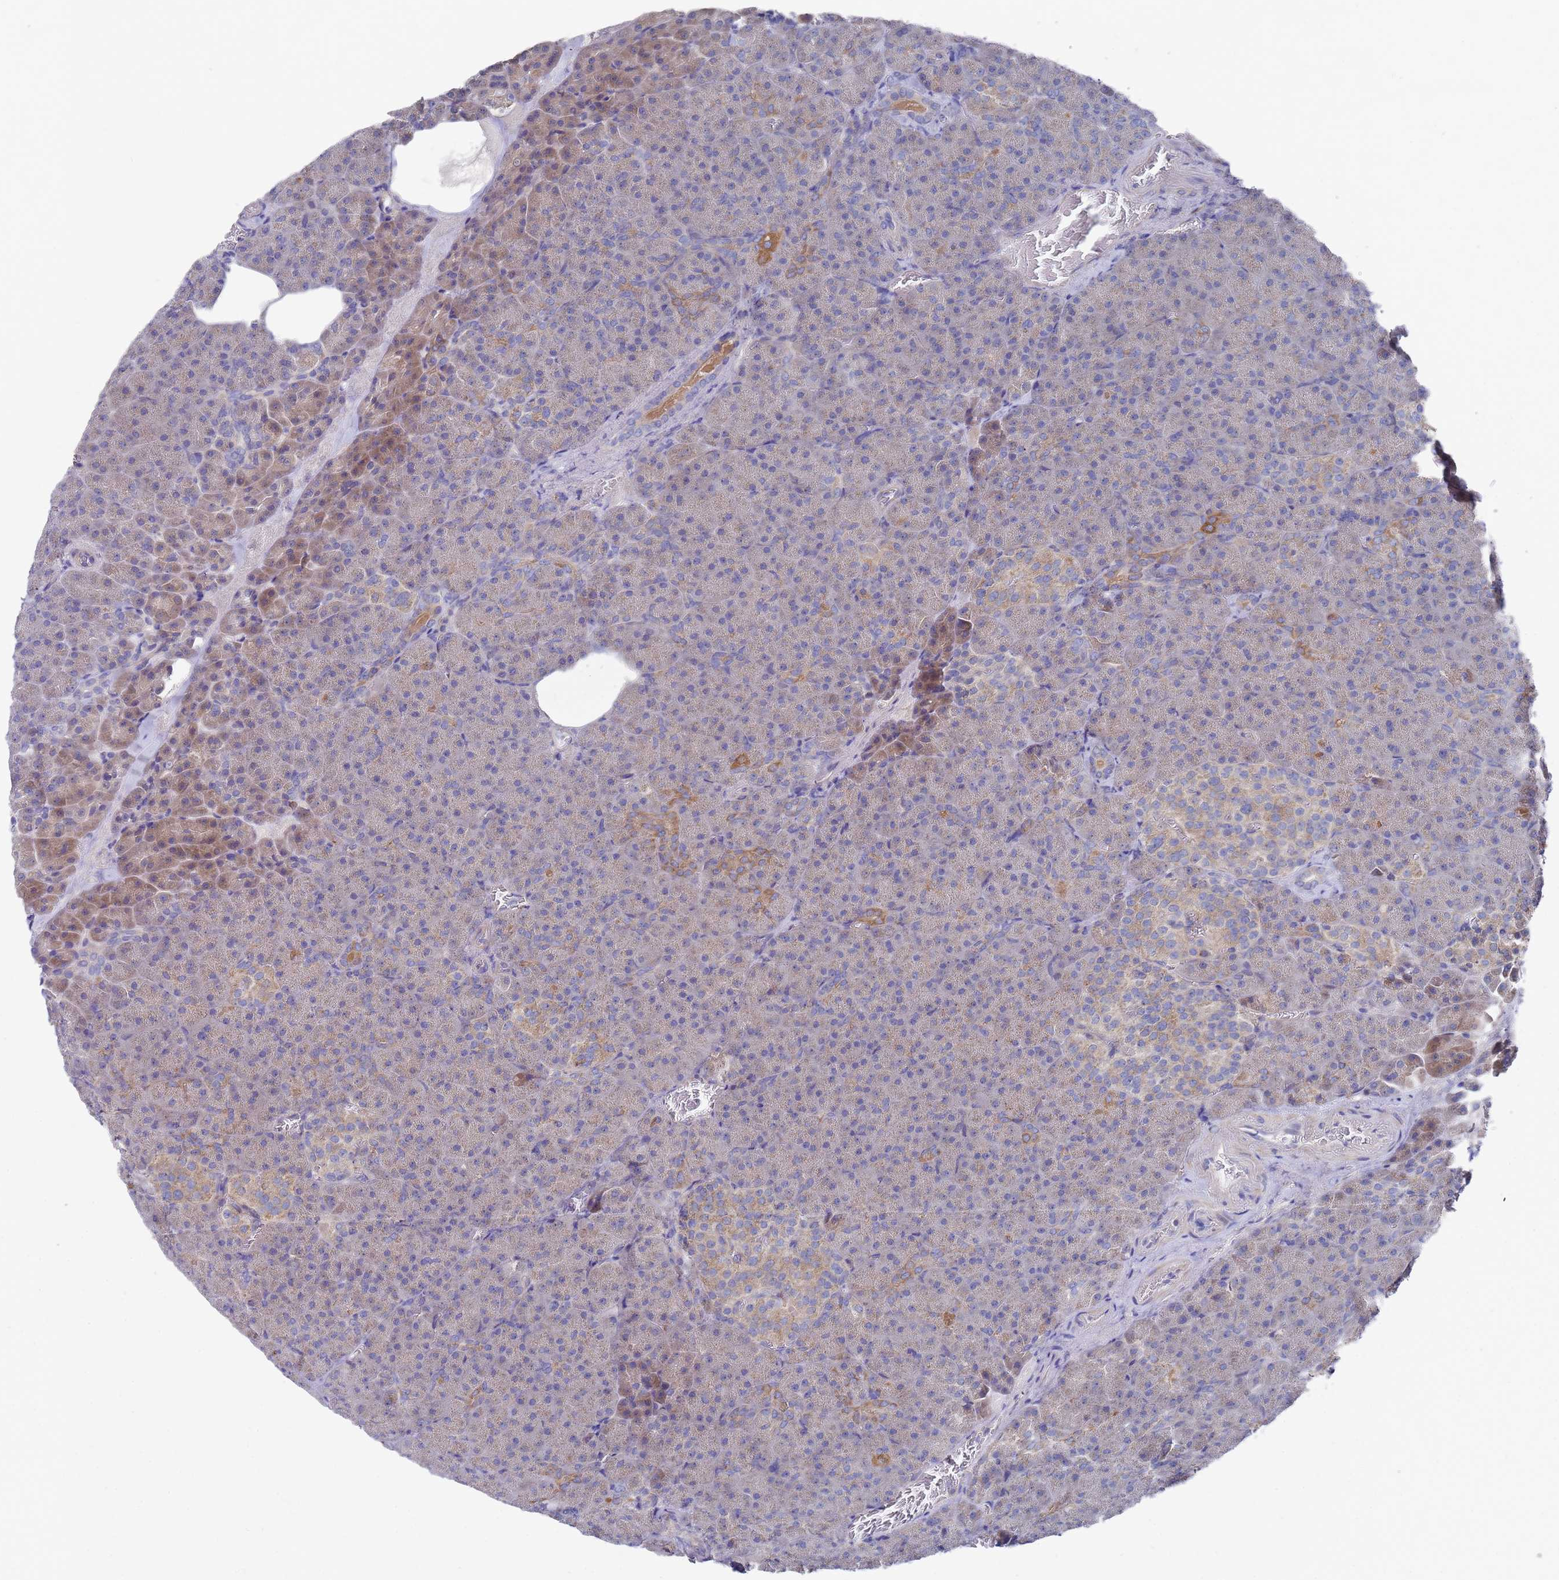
{"staining": {"intensity": "moderate", "quantity": "25%-75%", "location": "cytoplasmic/membranous"}, "tissue": "pancreas", "cell_type": "Exocrine glandular cells", "image_type": "normal", "snomed": [{"axis": "morphology", "description": "Normal tissue, NOS"}, {"axis": "topography", "description": "Pancreas"}], "caption": "Immunohistochemistry (IHC) of normal pancreas shows medium levels of moderate cytoplasmic/membranous expression in about 25%-75% of exocrine glandular cells. (DAB IHC, brown staining for protein, blue staining for nuclei).", "gene": "SCAPER", "patient": {"sex": "female", "age": 74}}